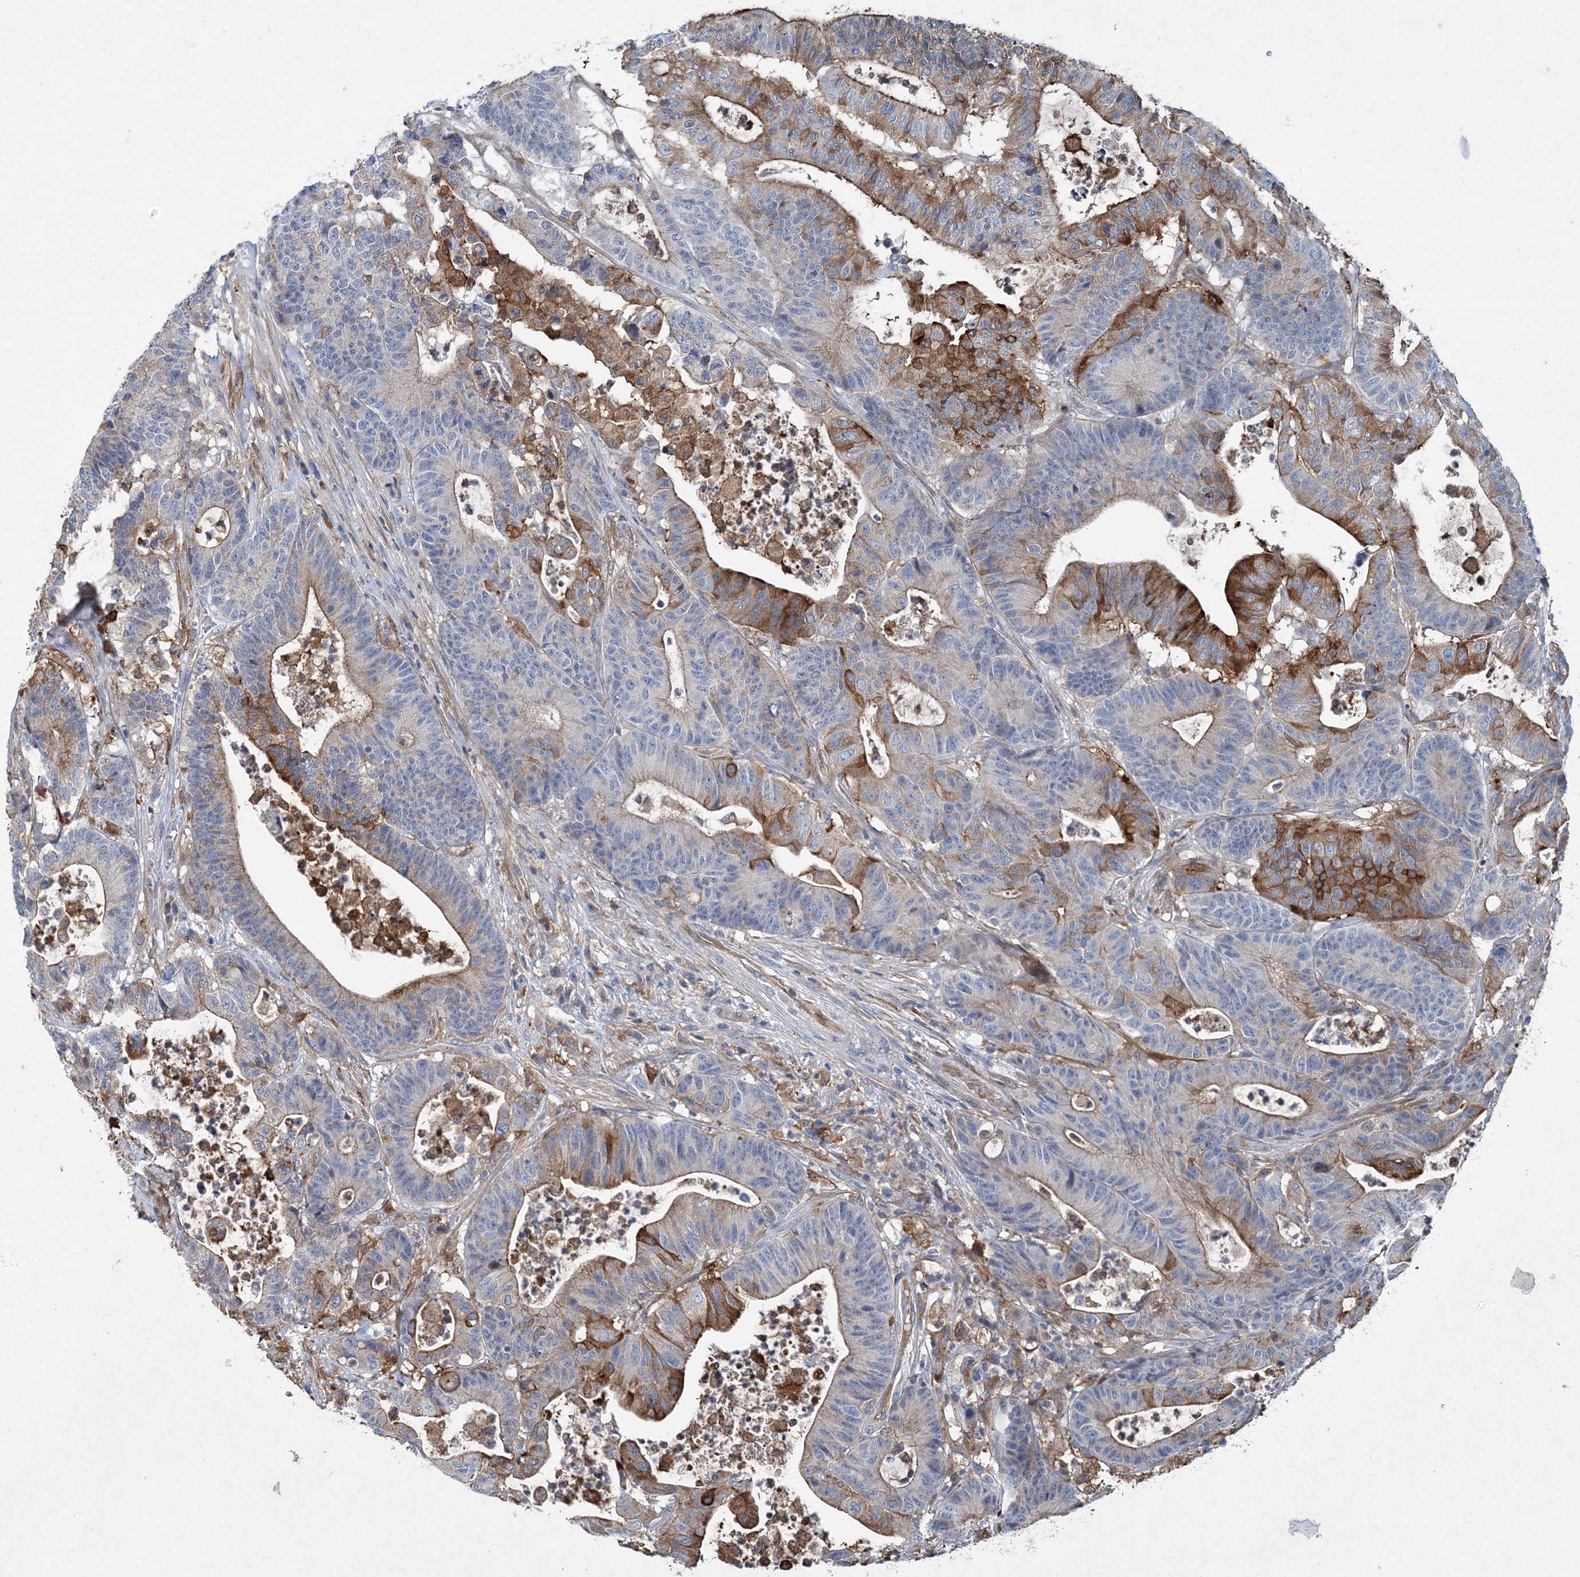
{"staining": {"intensity": "moderate", "quantity": "<25%", "location": "cytoplasmic/membranous"}, "tissue": "colorectal cancer", "cell_type": "Tumor cells", "image_type": "cancer", "snomed": [{"axis": "morphology", "description": "Adenocarcinoma, NOS"}, {"axis": "topography", "description": "Colon"}], "caption": "Colorectal adenocarcinoma was stained to show a protein in brown. There is low levels of moderate cytoplasmic/membranous expression in approximately <25% of tumor cells.", "gene": "SPOPL", "patient": {"sex": "female", "age": 84}}